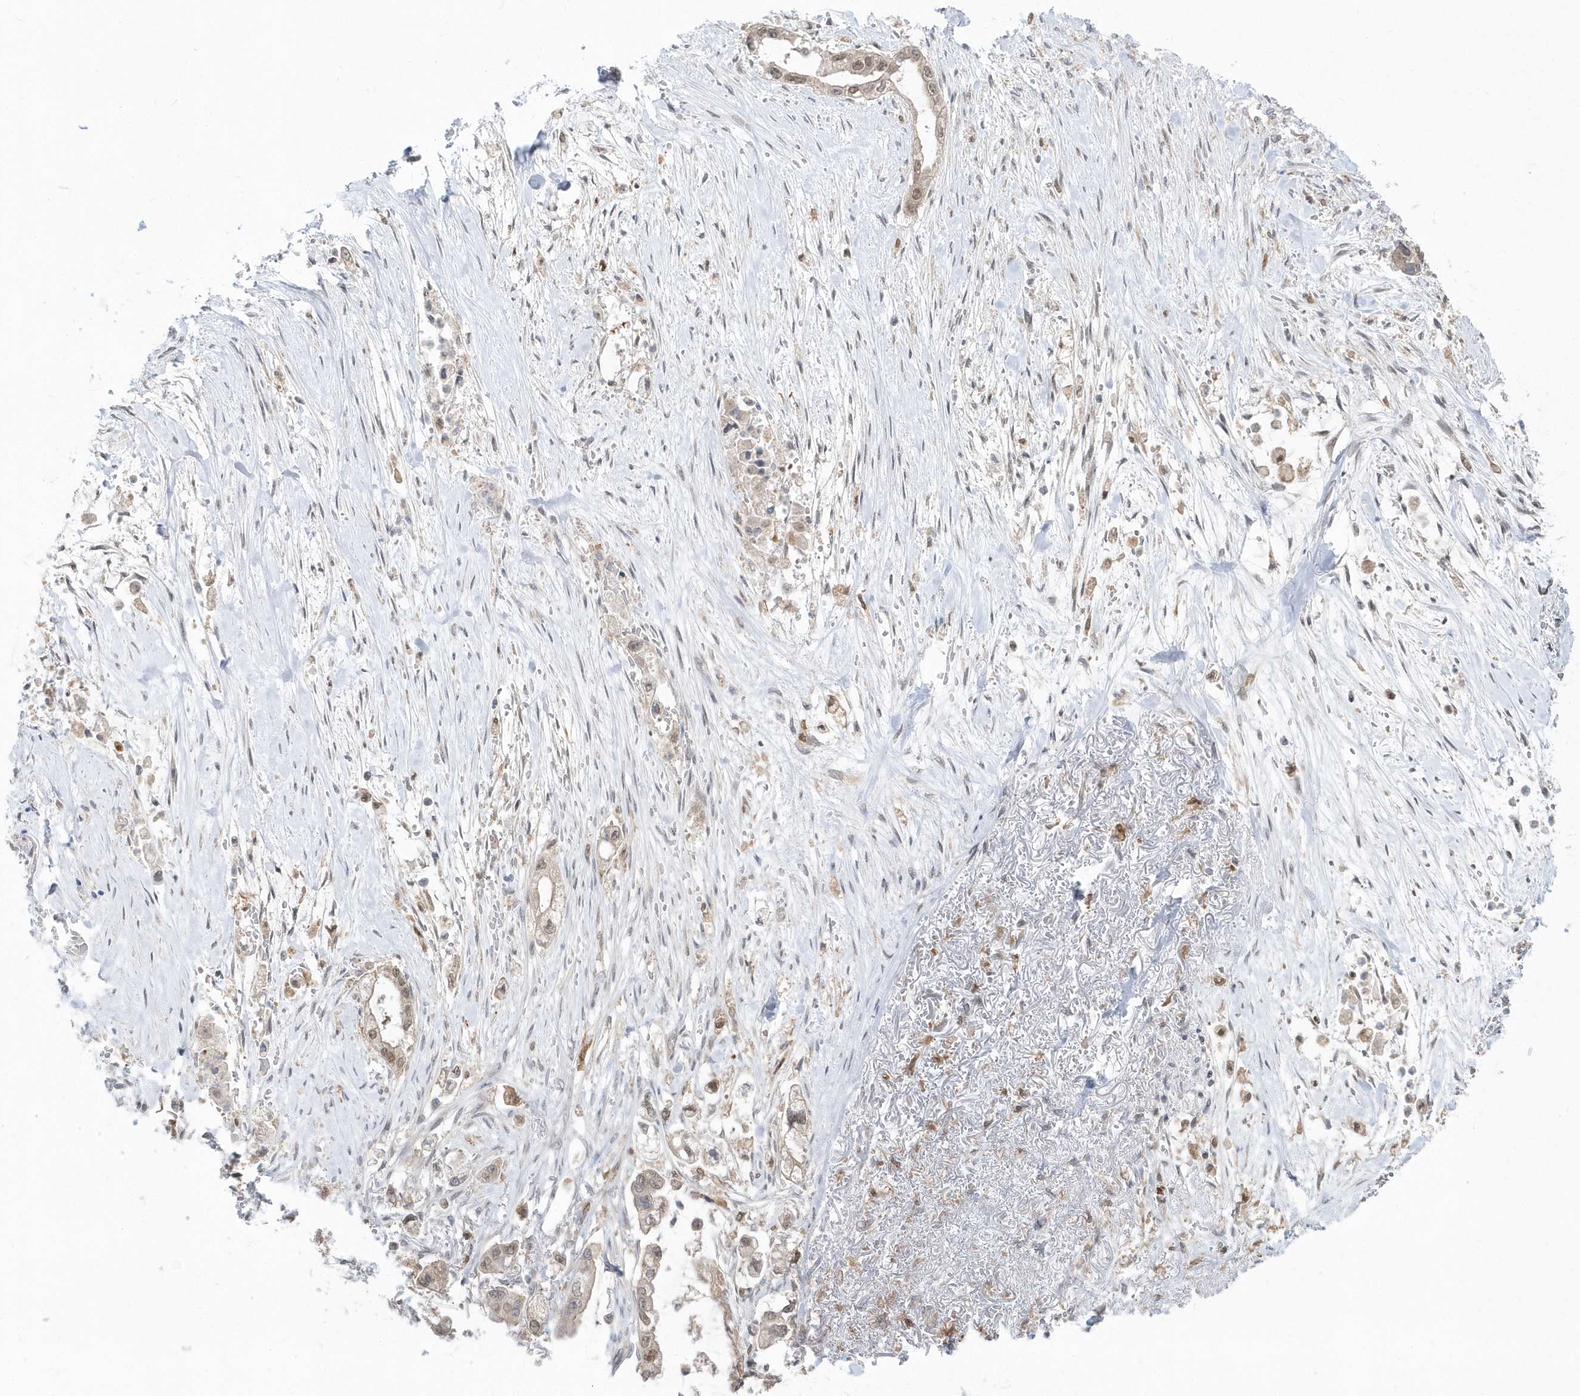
{"staining": {"intensity": "weak", "quantity": "25%-75%", "location": "nuclear"}, "tissue": "stomach cancer", "cell_type": "Tumor cells", "image_type": "cancer", "snomed": [{"axis": "morphology", "description": "Adenocarcinoma, NOS"}, {"axis": "topography", "description": "Stomach"}], "caption": "Weak nuclear staining for a protein is identified in about 25%-75% of tumor cells of adenocarcinoma (stomach) using immunohistochemistry.", "gene": "DHX57", "patient": {"sex": "male", "age": 62}}